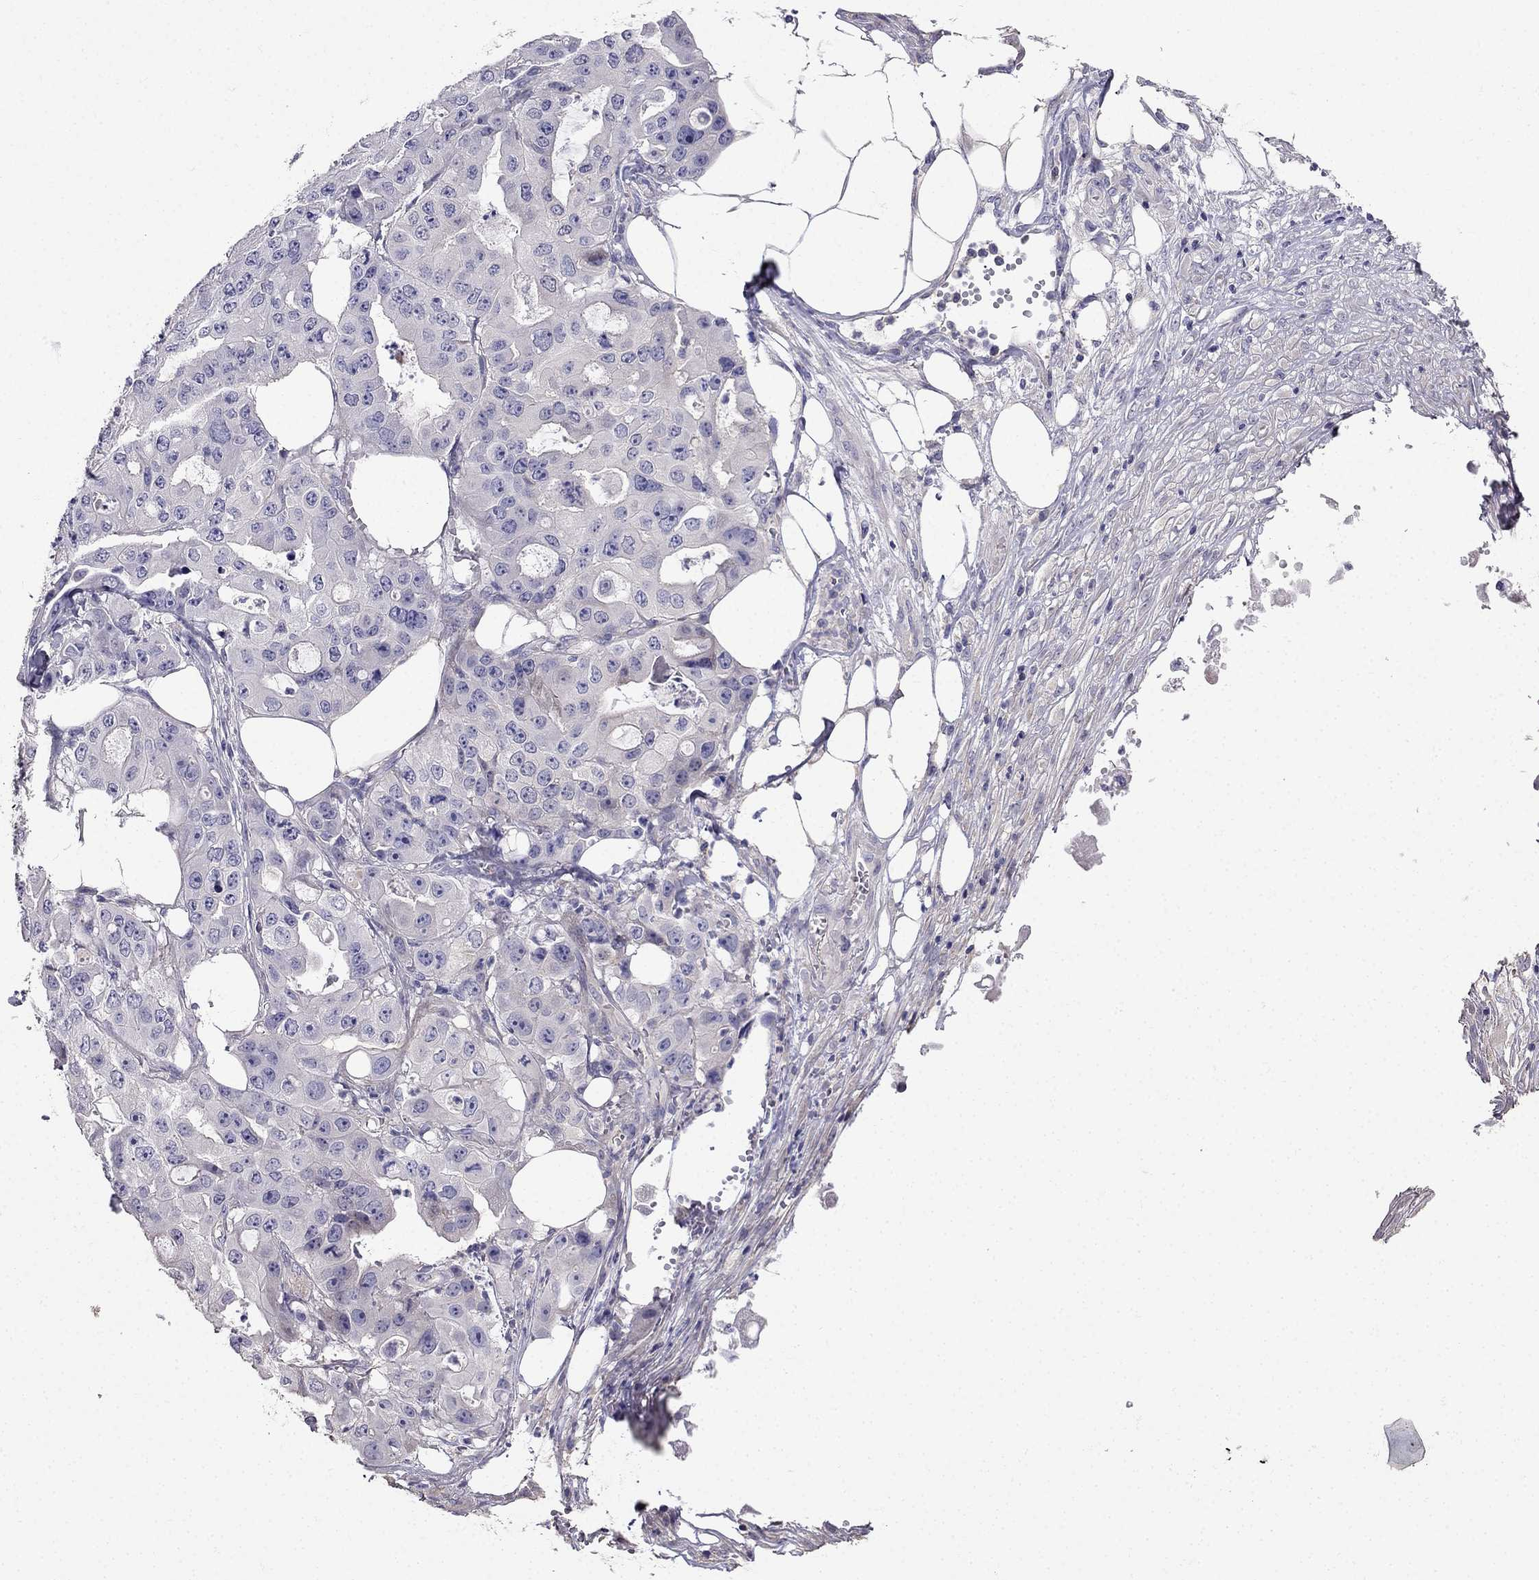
{"staining": {"intensity": "negative", "quantity": "none", "location": "none"}, "tissue": "ovarian cancer", "cell_type": "Tumor cells", "image_type": "cancer", "snomed": [{"axis": "morphology", "description": "Cystadenocarcinoma, serous, NOS"}, {"axis": "topography", "description": "Ovary"}], "caption": "Image shows no significant protein staining in tumor cells of ovarian serous cystadenocarcinoma. (DAB (3,3'-diaminobenzidine) immunohistochemistry with hematoxylin counter stain).", "gene": "AS3MT", "patient": {"sex": "female", "age": 56}}